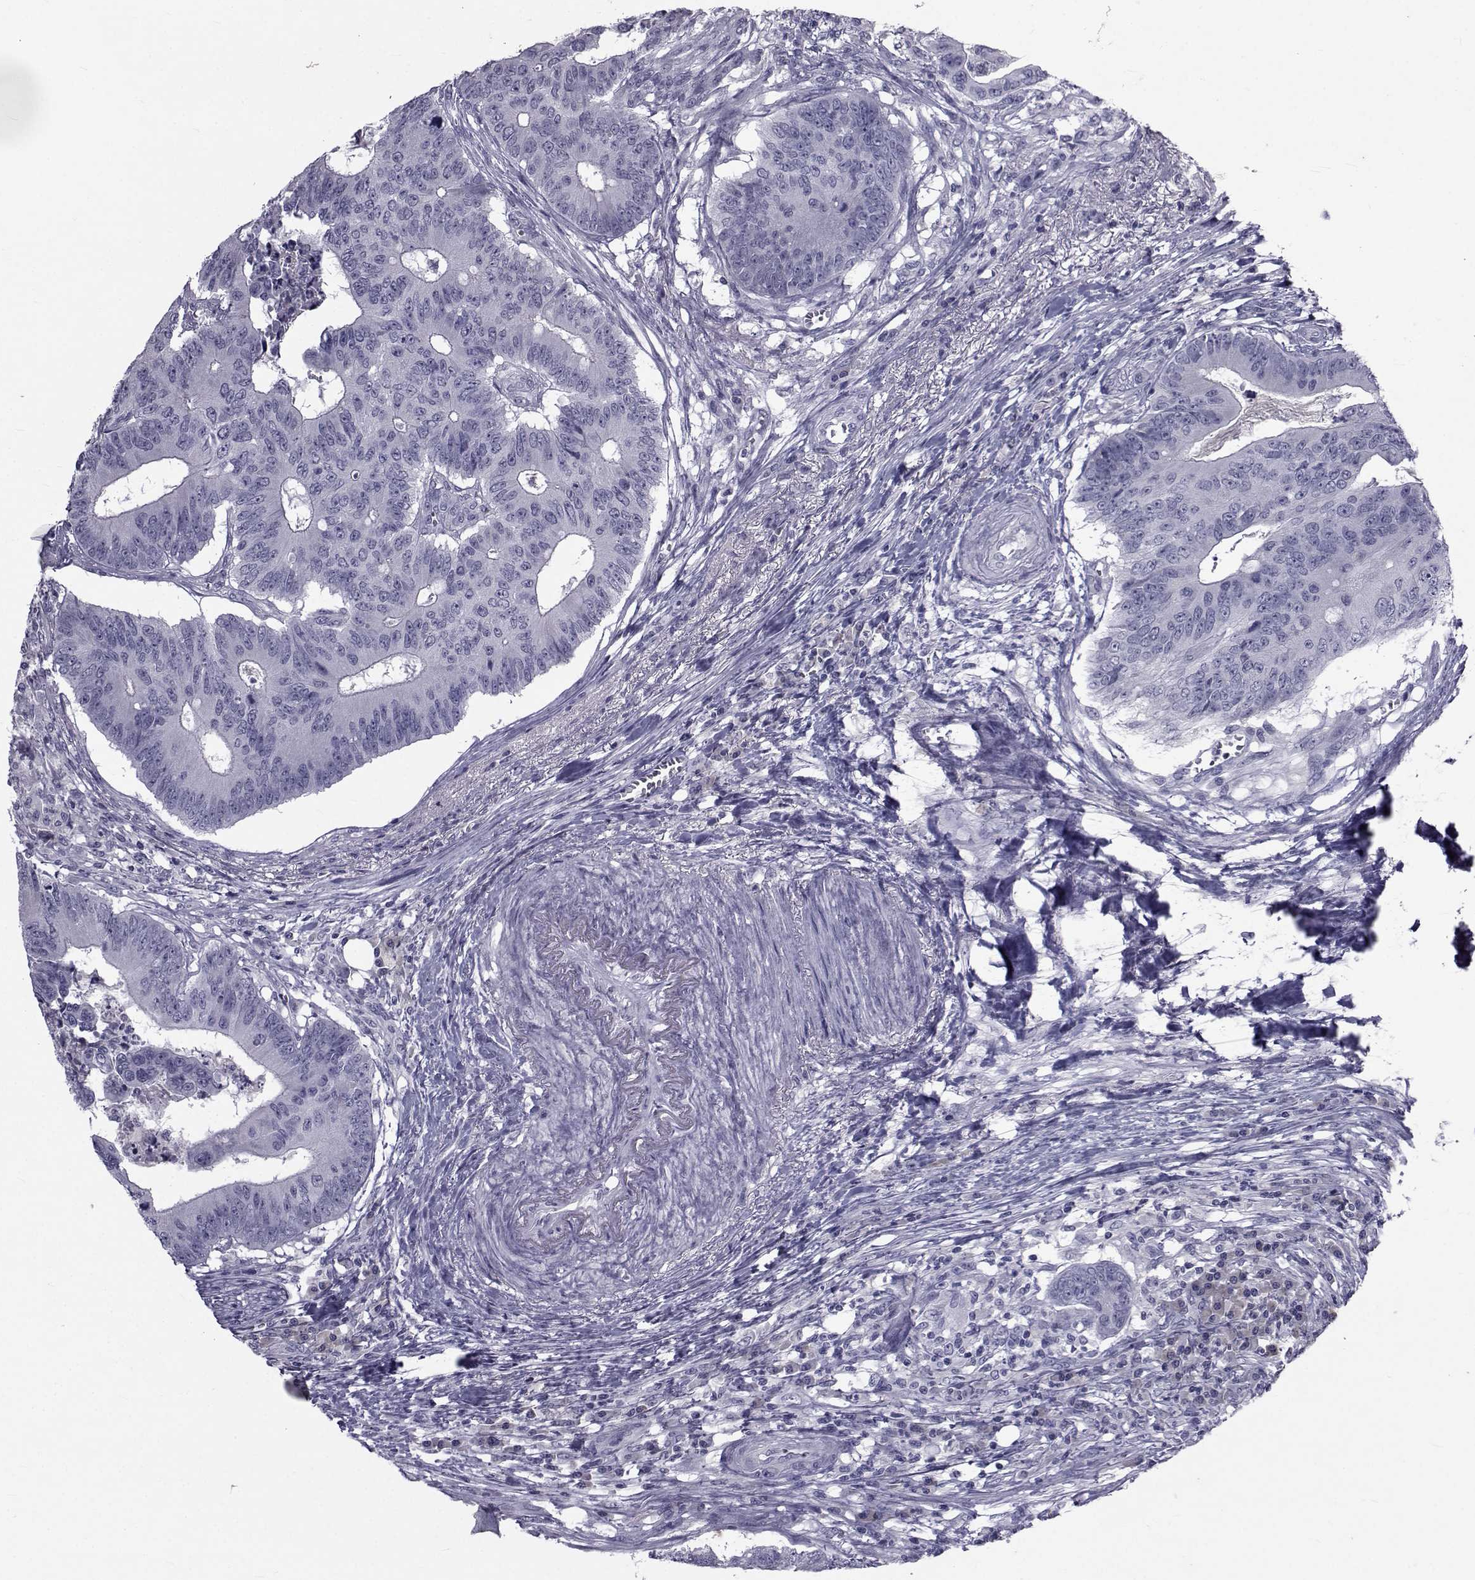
{"staining": {"intensity": "negative", "quantity": "none", "location": "none"}, "tissue": "colorectal cancer", "cell_type": "Tumor cells", "image_type": "cancer", "snomed": [{"axis": "morphology", "description": "Adenocarcinoma, NOS"}, {"axis": "topography", "description": "Colon"}], "caption": "Tumor cells show no significant protein positivity in colorectal cancer.", "gene": "PAX2", "patient": {"sex": "male", "age": 84}}